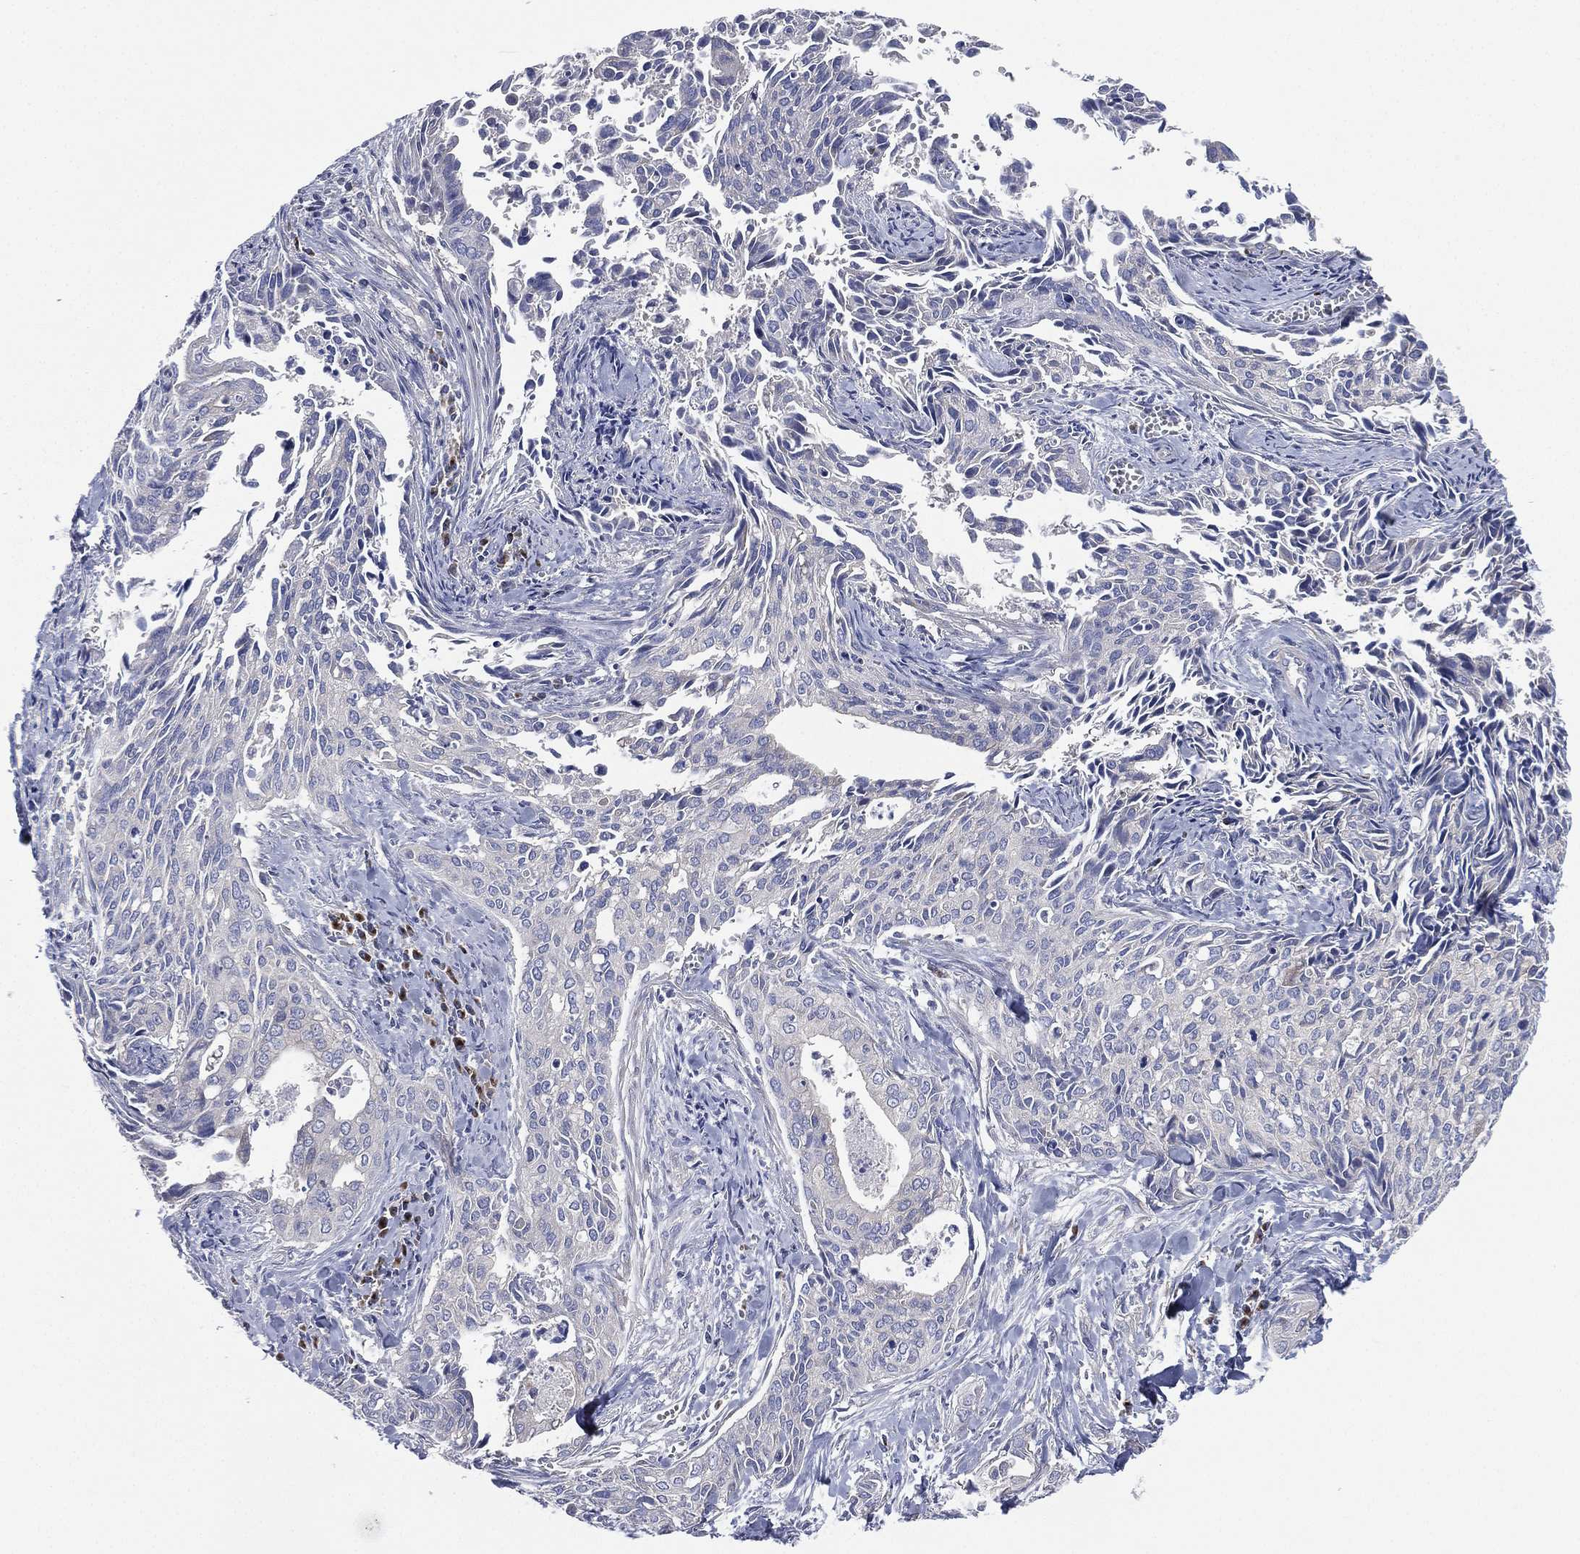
{"staining": {"intensity": "negative", "quantity": "none", "location": "none"}, "tissue": "cervical cancer", "cell_type": "Tumor cells", "image_type": "cancer", "snomed": [{"axis": "morphology", "description": "Squamous cell carcinoma, NOS"}, {"axis": "topography", "description": "Cervix"}], "caption": "Tumor cells are negative for protein expression in human cervical squamous cell carcinoma.", "gene": "ATP8A2", "patient": {"sex": "female", "age": 29}}